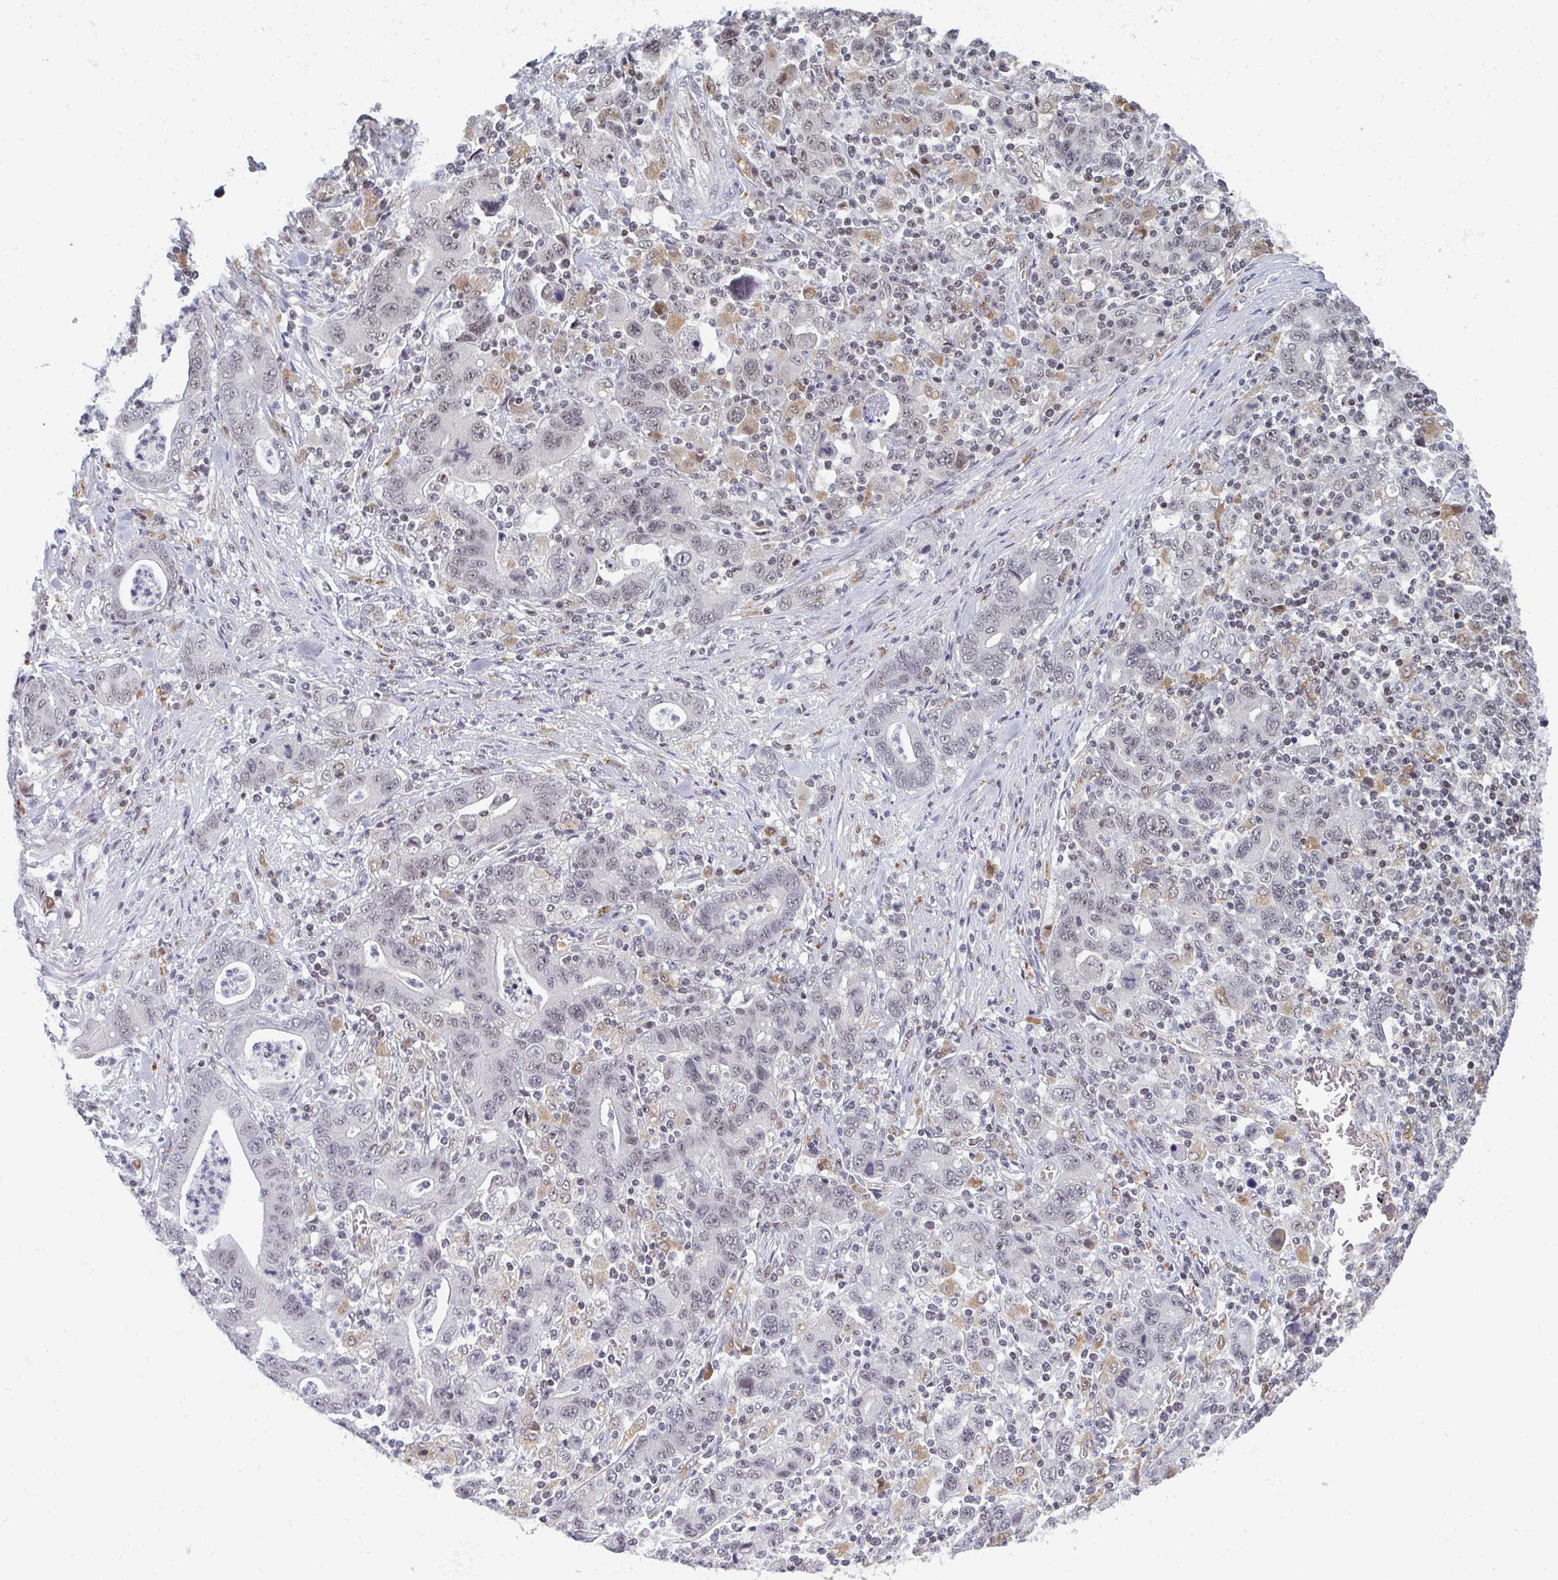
{"staining": {"intensity": "negative", "quantity": "none", "location": "none"}, "tissue": "stomach cancer", "cell_type": "Tumor cells", "image_type": "cancer", "snomed": [{"axis": "morphology", "description": "Adenocarcinoma, NOS"}, {"axis": "topography", "description": "Stomach, upper"}], "caption": "This histopathology image is of stomach adenocarcinoma stained with IHC to label a protein in brown with the nuclei are counter-stained blue. There is no expression in tumor cells. (DAB (3,3'-diaminobenzidine) immunohistochemistry visualized using brightfield microscopy, high magnification).", "gene": "ATF1", "patient": {"sex": "male", "age": 69}}